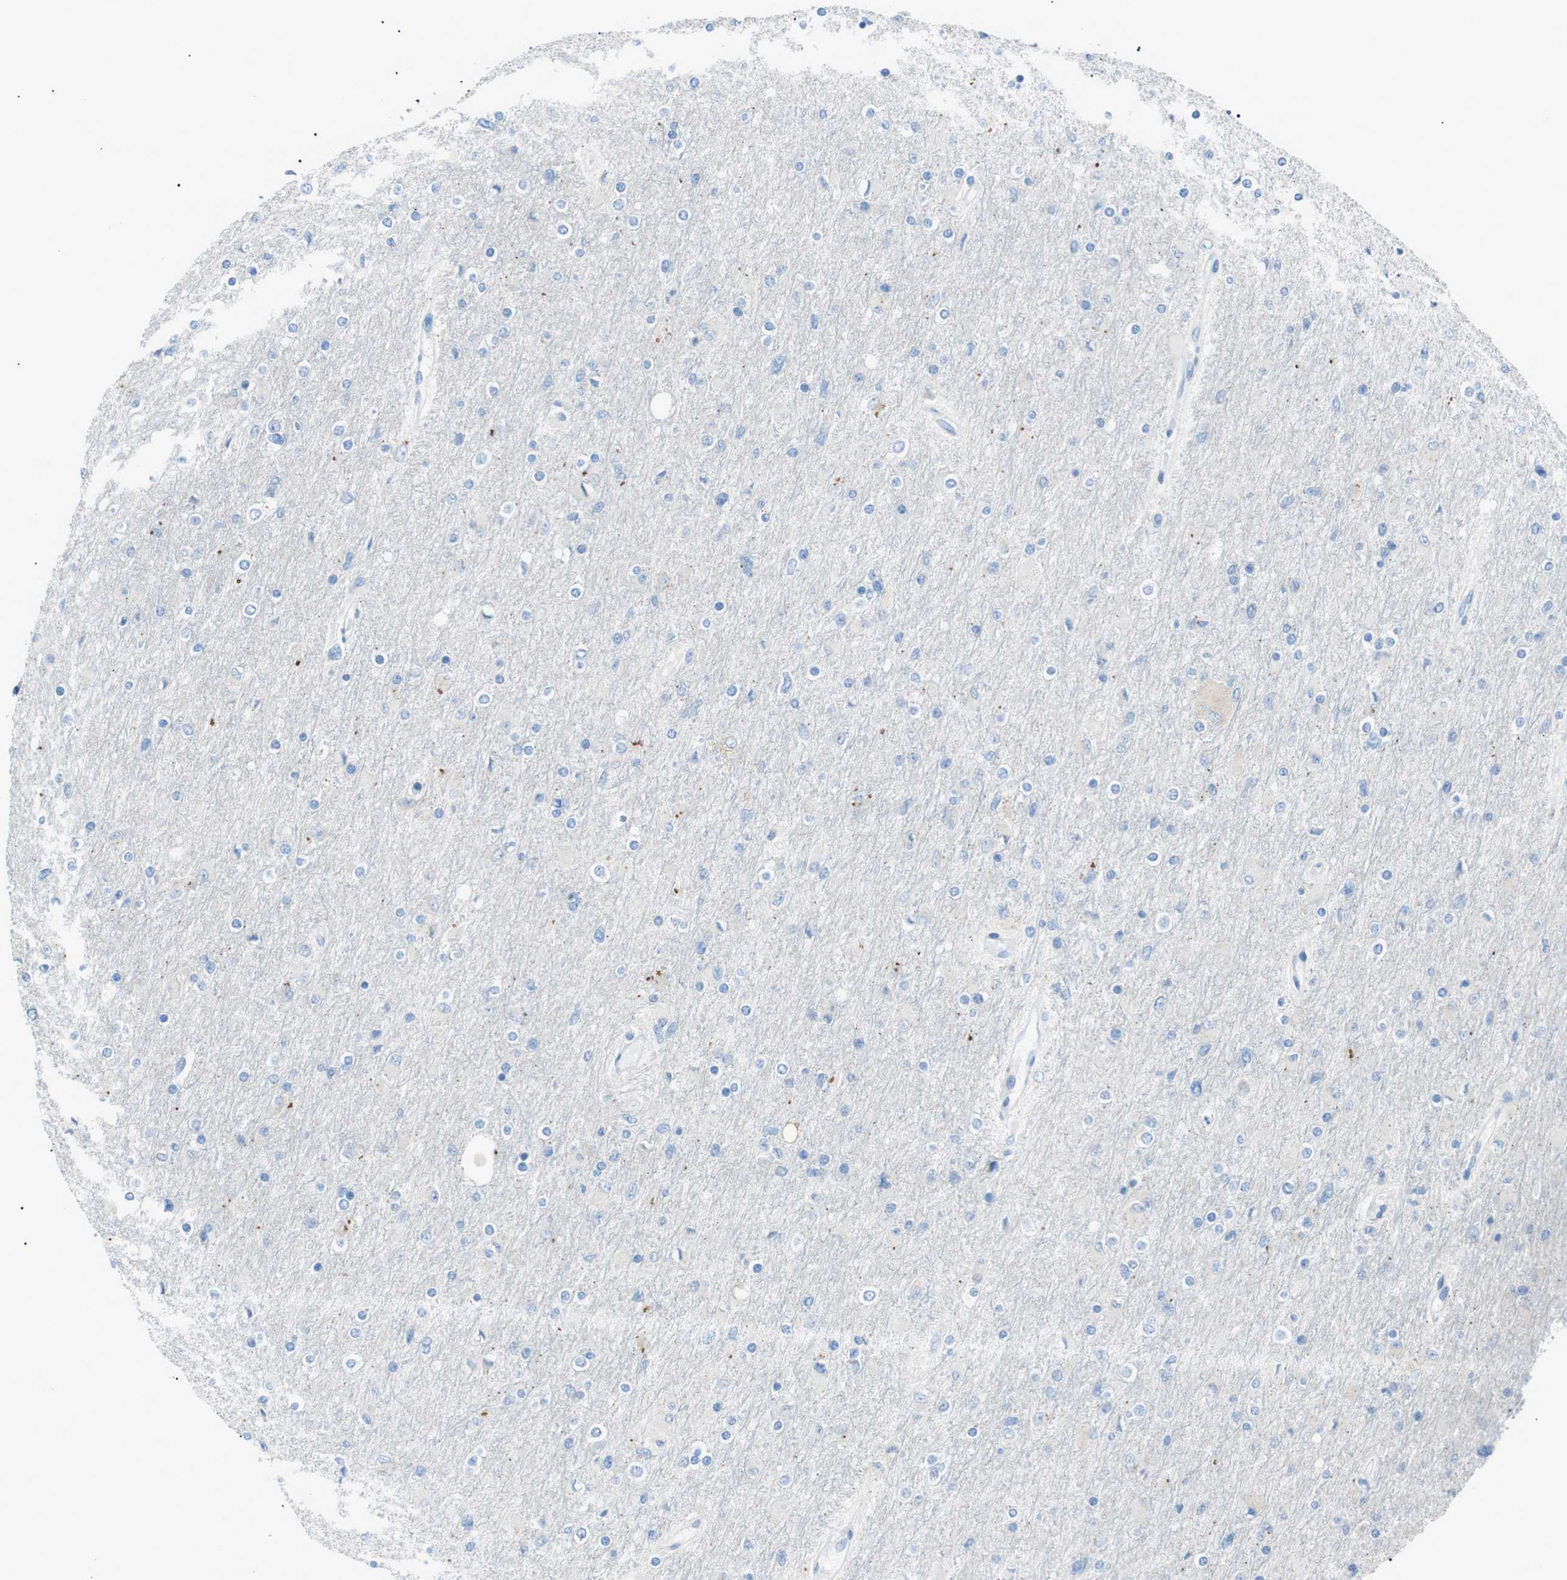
{"staining": {"intensity": "negative", "quantity": "none", "location": "none"}, "tissue": "glioma", "cell_type": "Tumor cells", "image_type": "cancer", "snomed": [{"axis": "morphology", "description": "Glioma, malignant, High grade"}, {"axis": "topography", "description": "Cerebral cortex"}], "caption": "A high-resolution micrograph shows IHC staining of glioma, which shows no significant staining in tumor cells.", "gene": "MTARC2", "patient": {"sex": "female", "age": 36}}